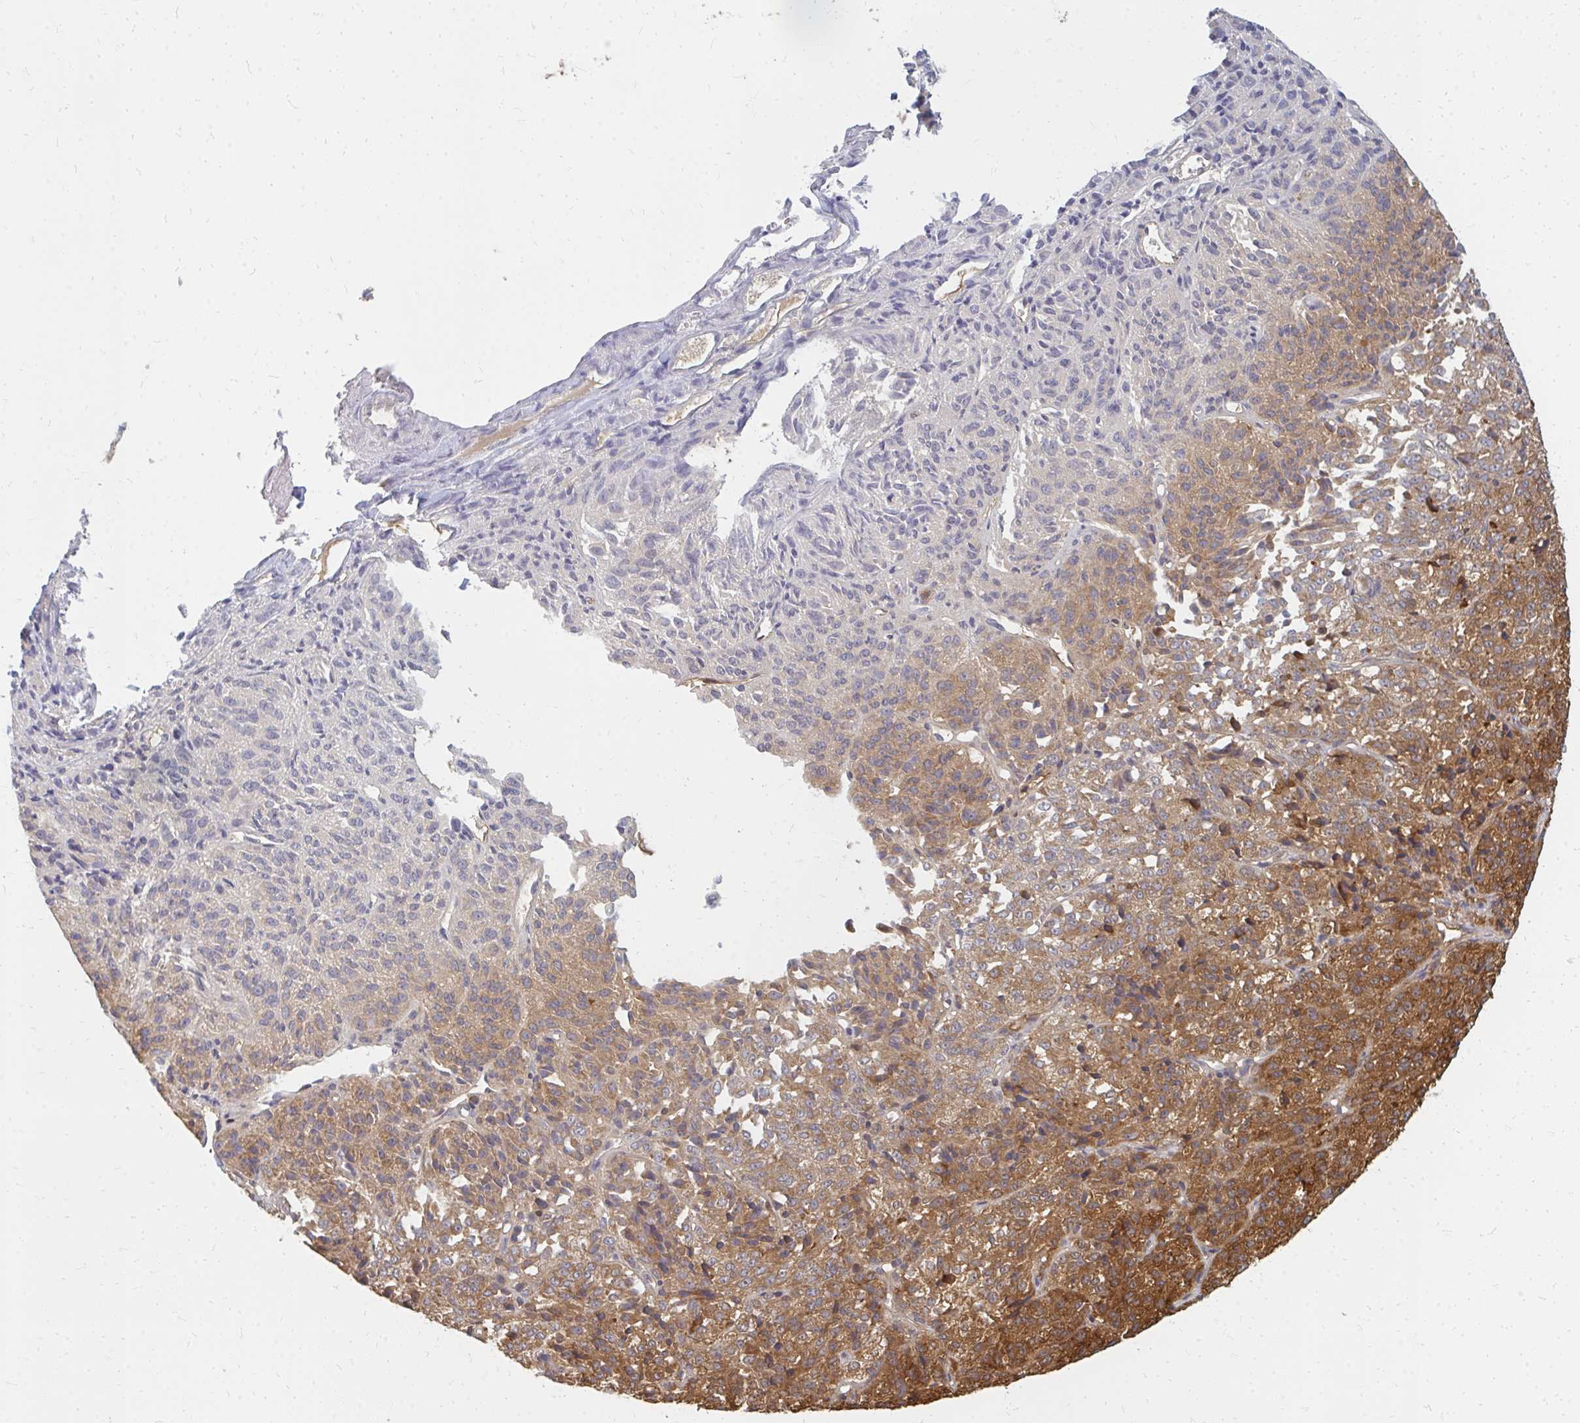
{"staining": {"intensity": "moderate", "quantity": "25%-75%", "location": "cytoplasmic/membranous"}, "tissue": "melanoma", "cell_type": "Tumor cells", "image_type": "cancer", "snomed": [{"axis": "morphology", "description": "Malignant melanoma, Metastatic site"}, {"axis": "topography", "description": "Brain"}], "caption": "A photomicrograph of malignant melanoma (metastatic site) stained for a protein reveals moderate cytoplasmic/membranous brown staining in tumor cells.", "gene": "ZNF285", "patient": {"sex": "female", "age": 56}}